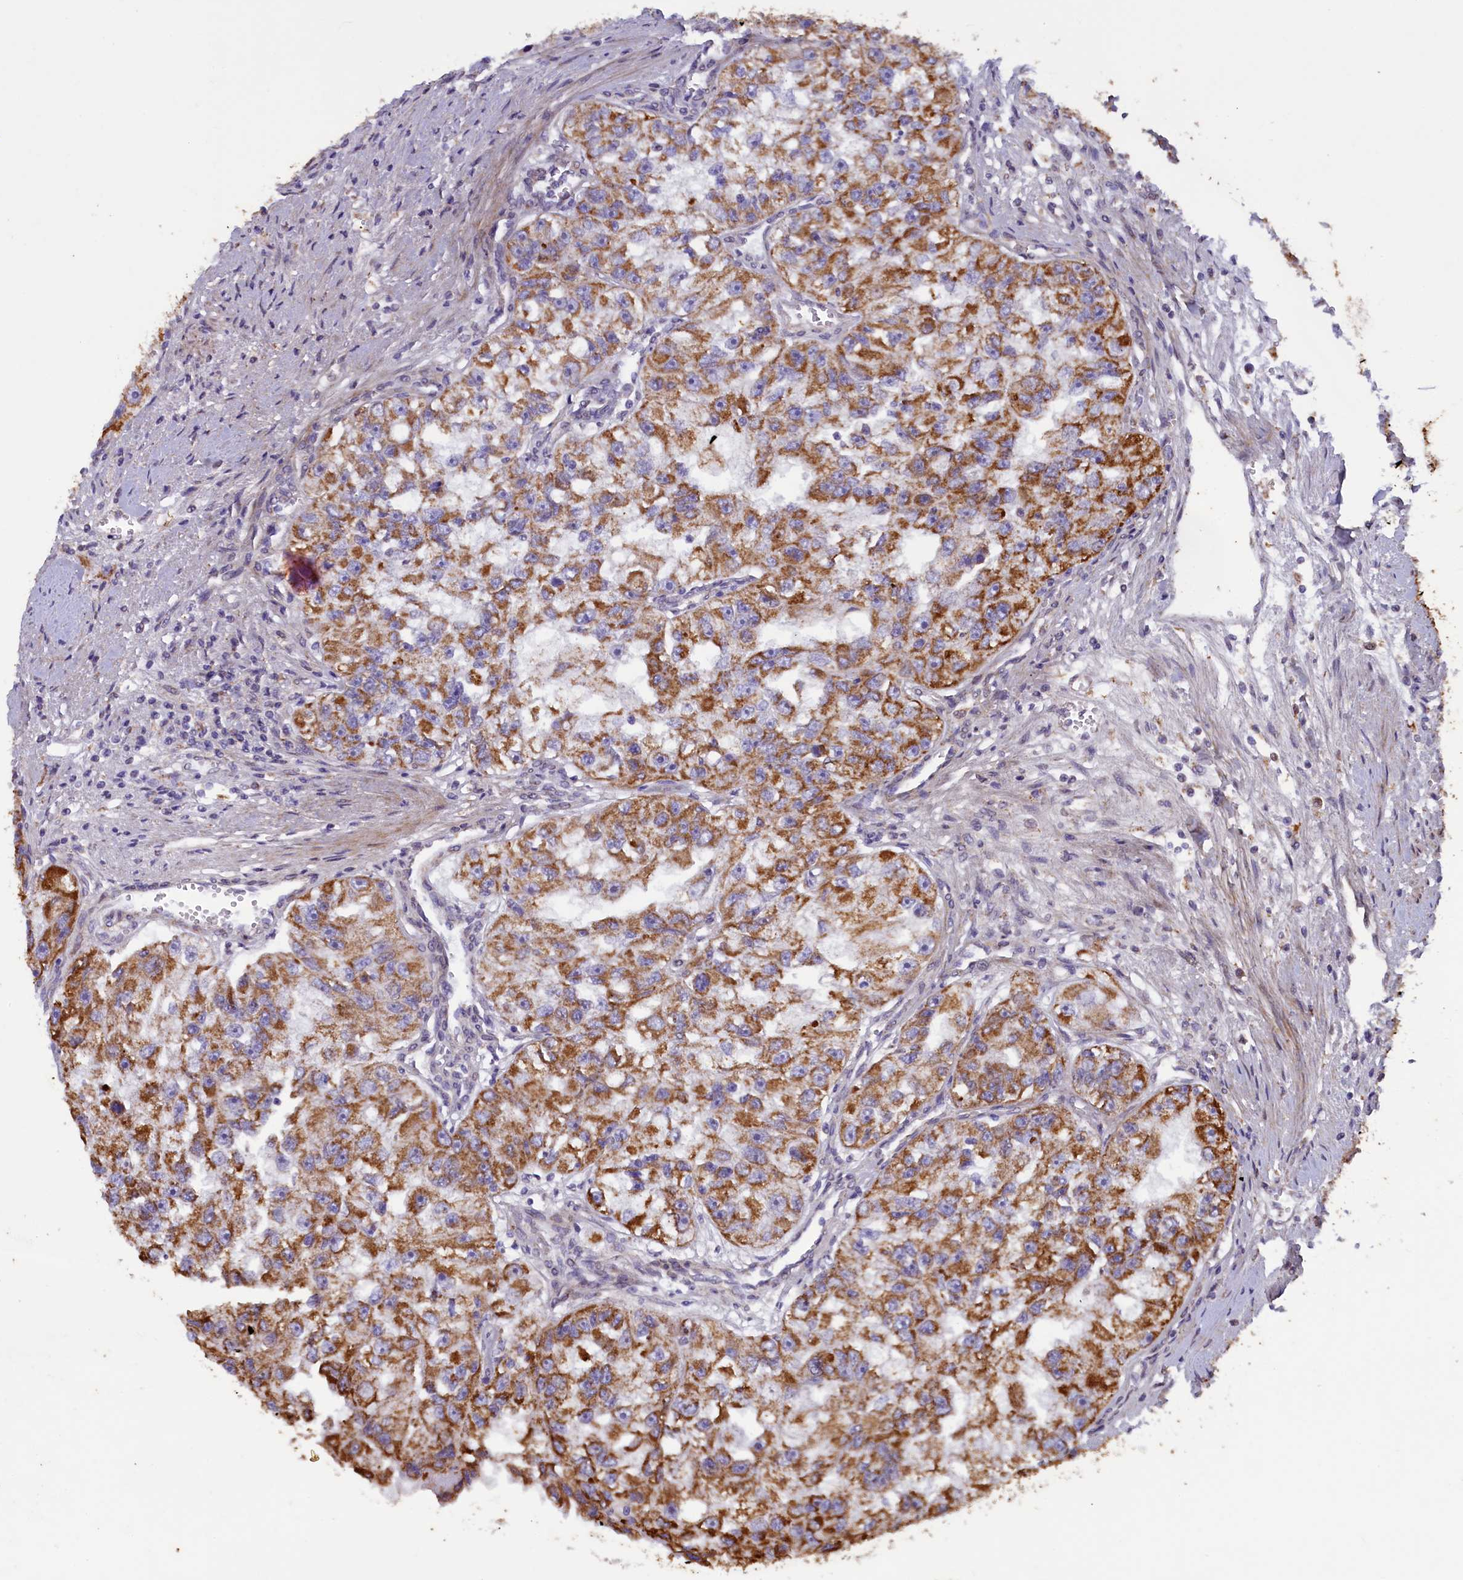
{"staining": {"intensity": "moderate", "quantity": ">75%", "location": "cytoplasmic/membranous"}, "tissue": "renal cancer", "cell_type": "Tumor cells", "image_type": "cancer", "snomed": [{"axis": "morphology", "description": "Adenocarcinoma, NOS"}, {"axis": "topography", "description": "Kidney"}], "caption": "Protein expression analysis of adenocarcinoma (renal) displays moderate cytoplasmic/membranous staining in approximately >75% of tumor cells.", "gene": "ACAD8", "patient": {"sex": "male", "age": 63}}